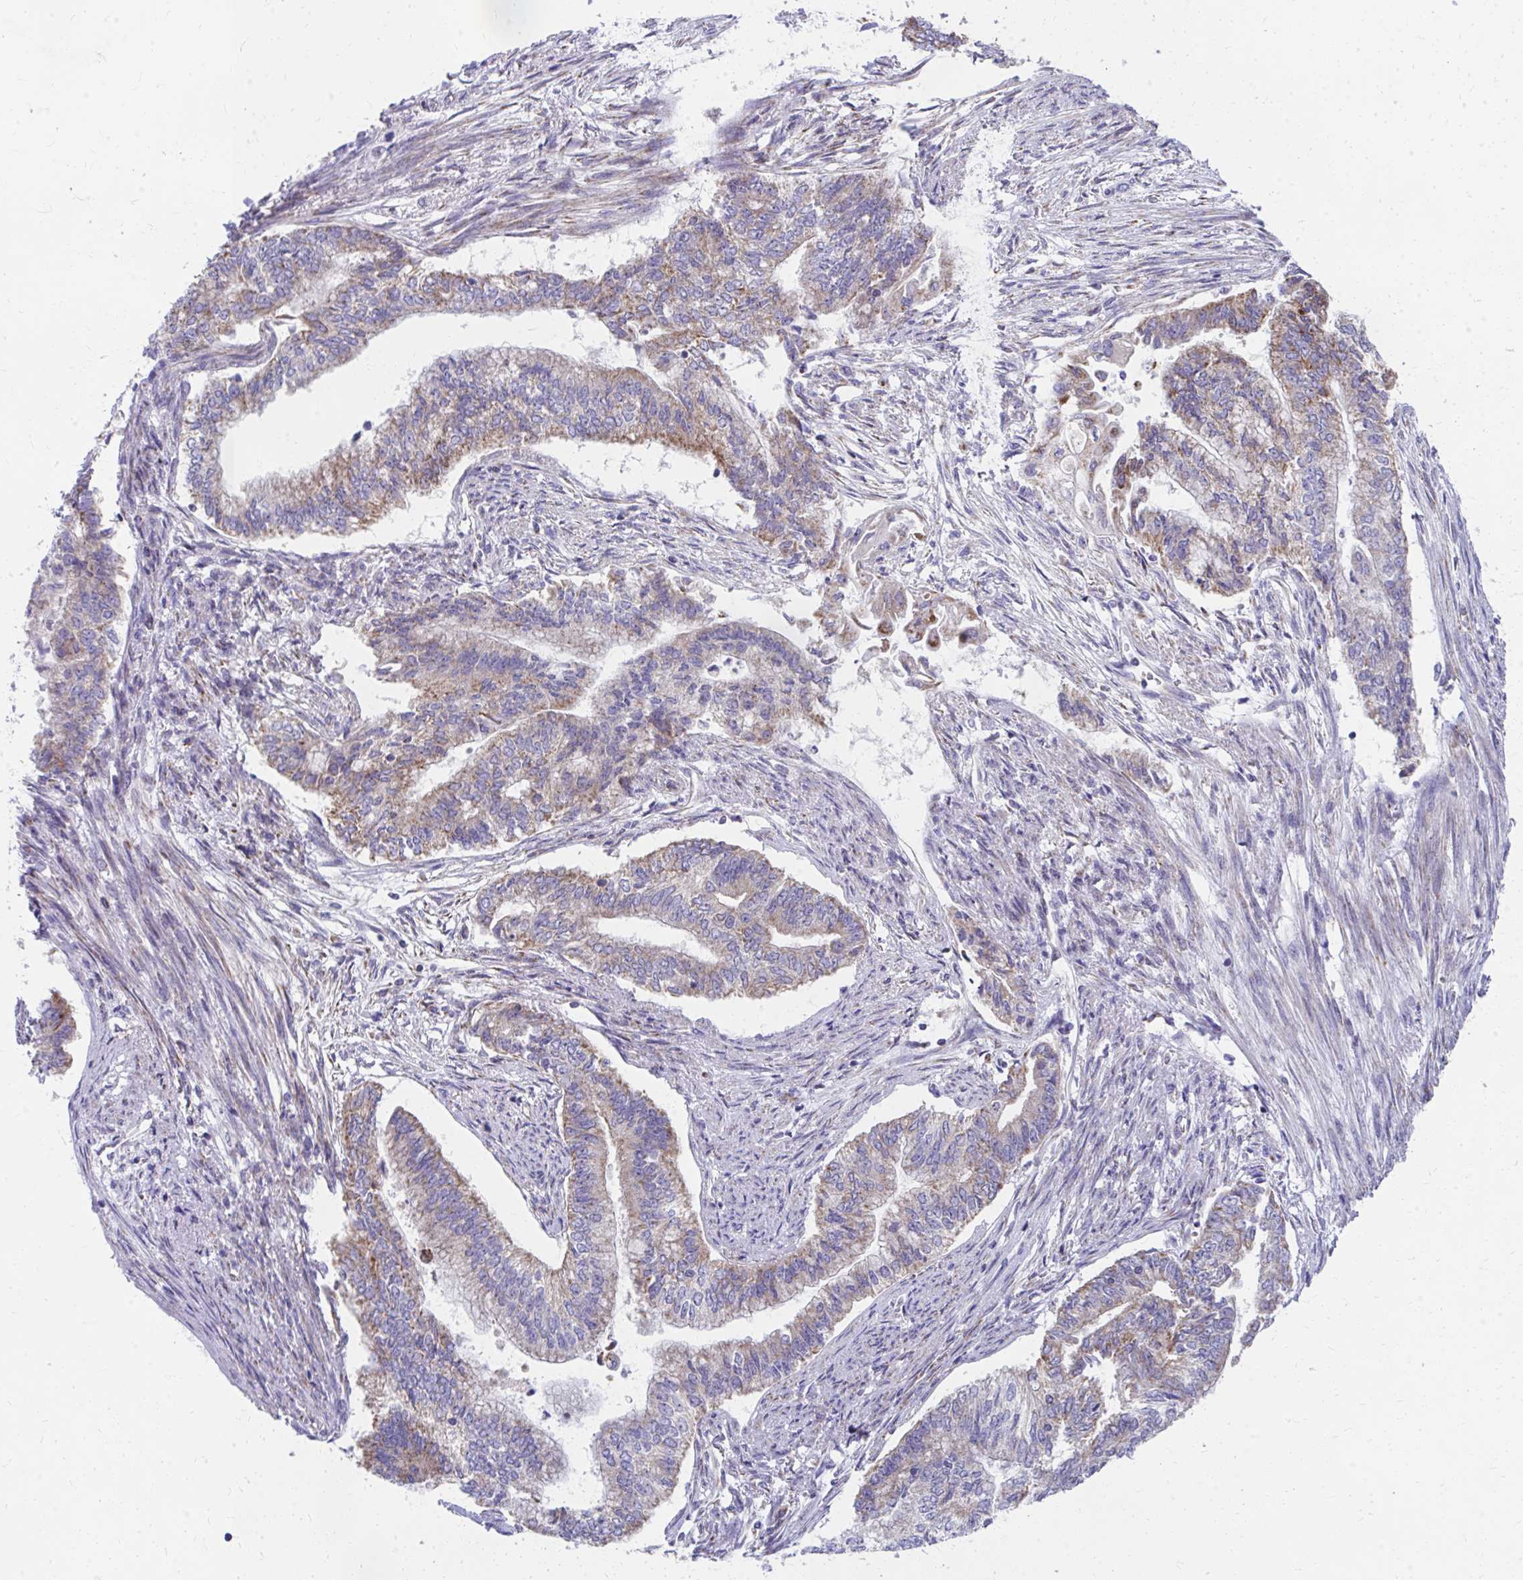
{"staining": {"intensity": "moderate", "quantity": "25%-75%", "location": "cytoplasmic/membranous"}, "tissue": "endometrial cancer", "cell_type": "Tumor cells", "image_type": "cancer", "snomed": [{"axis": "morphology", "description": "Adenocarcinoma, NOS"}, {"axis": "topography", "description": "Endometrium"}], "caption": "DAB (3,3'-diaminobenzidine) immunohistochemical staining of endometrial cancer (adenocarcinoma) displays moderate cytoplasmic/membranous protein positivity in about 25%-75% of tumor cells. (Brightfield microscopy of DAB IHC at high magnification).", "gene": "IL37", "patient": {"sex": "female", "age": 65}}